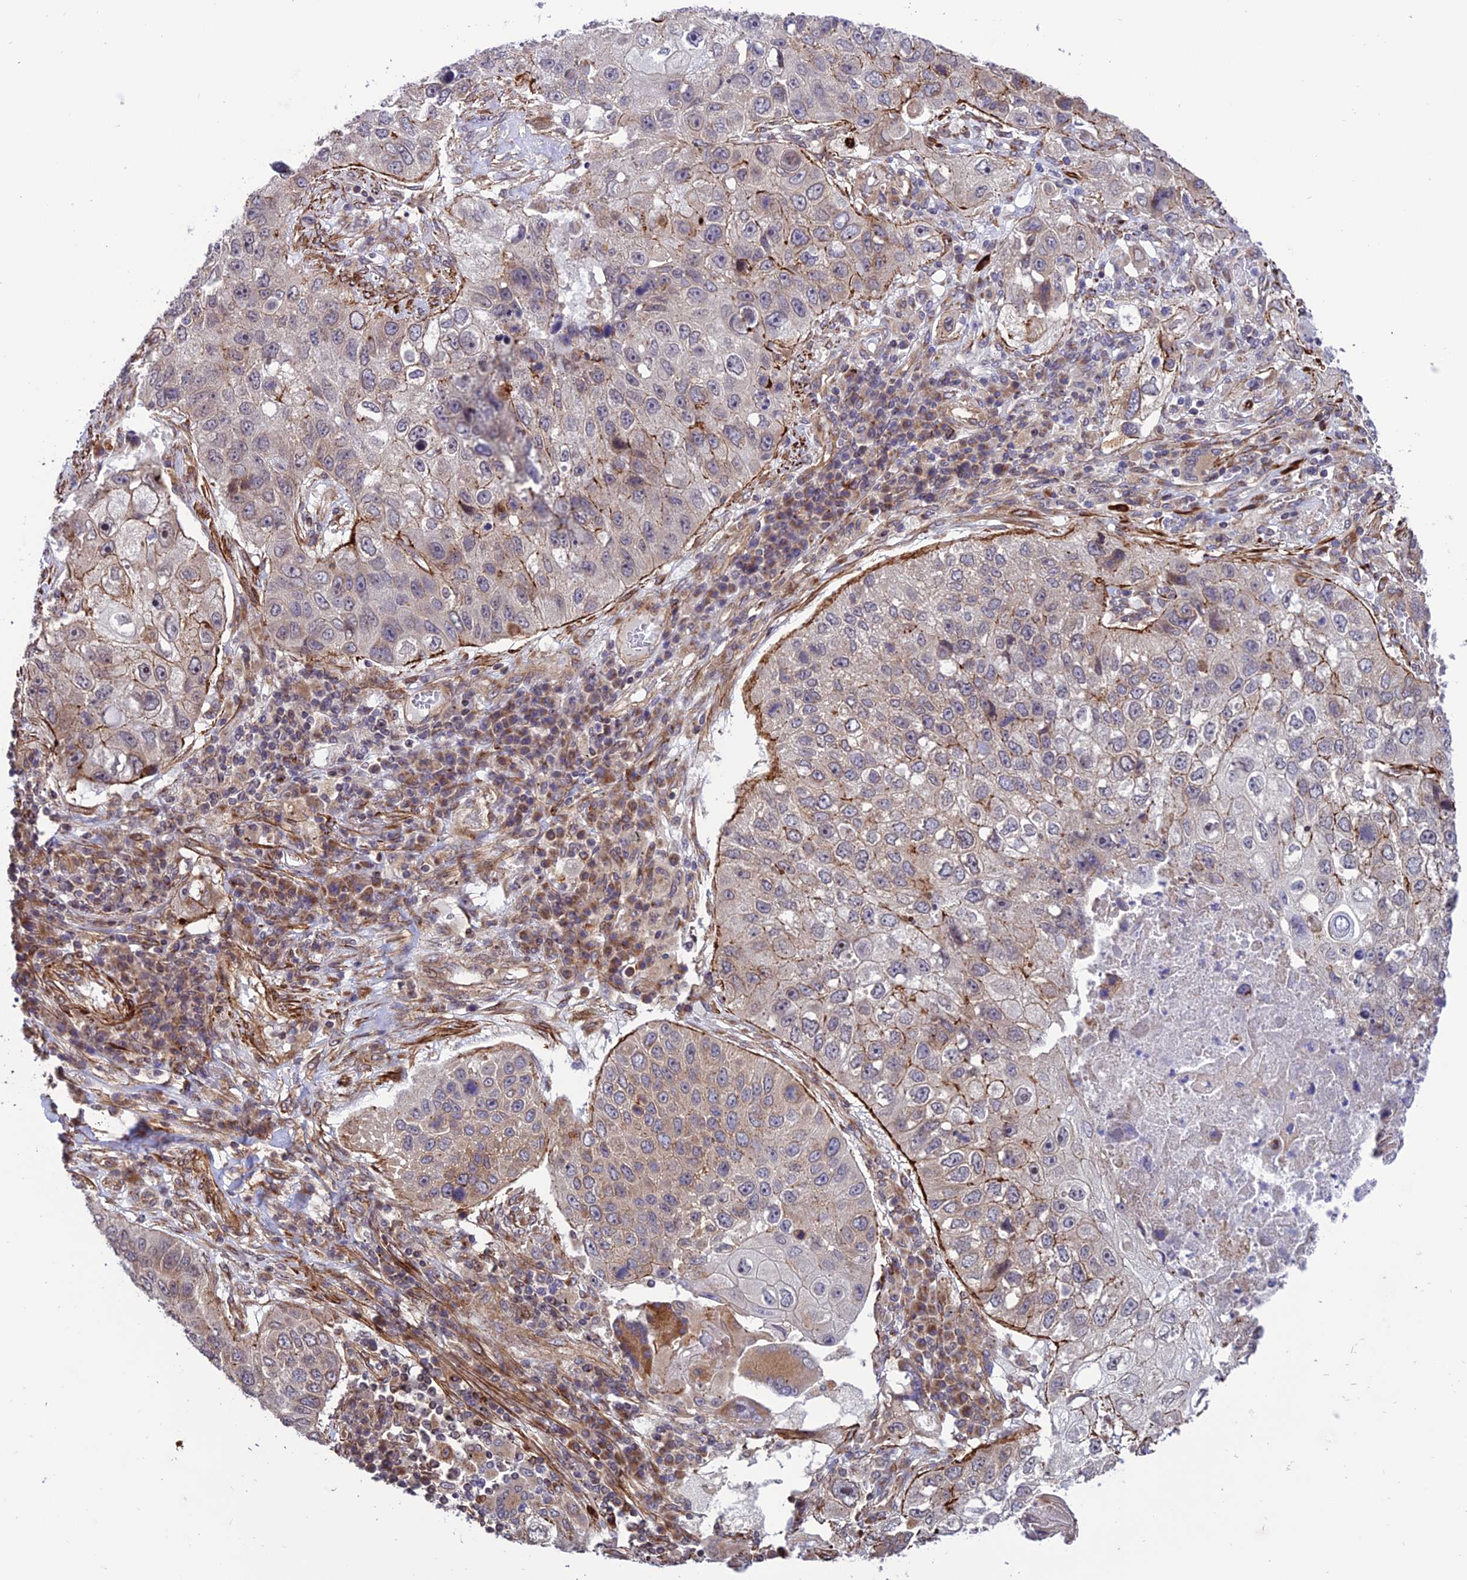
{"staining": {"intensity": "weak", "quantity": "<25%", "location": "cytoplasmic/membranous"}, "tissue": "lung cancer", "cell_type": "Tumor cells", "image_type": "cancer", "snomed": [{"axis": "morphology", "description": "Squamous cell carcinoma, NOS"}, {"axis": "topography", "description": "Lung"}], "caption": "The IHC photomicrograph has no significant expression in tumor cells of squamous cell carcinoma (lung) tissue.", "gene": "TNIP3", "patient": {"sex": "male", "age": 61}}